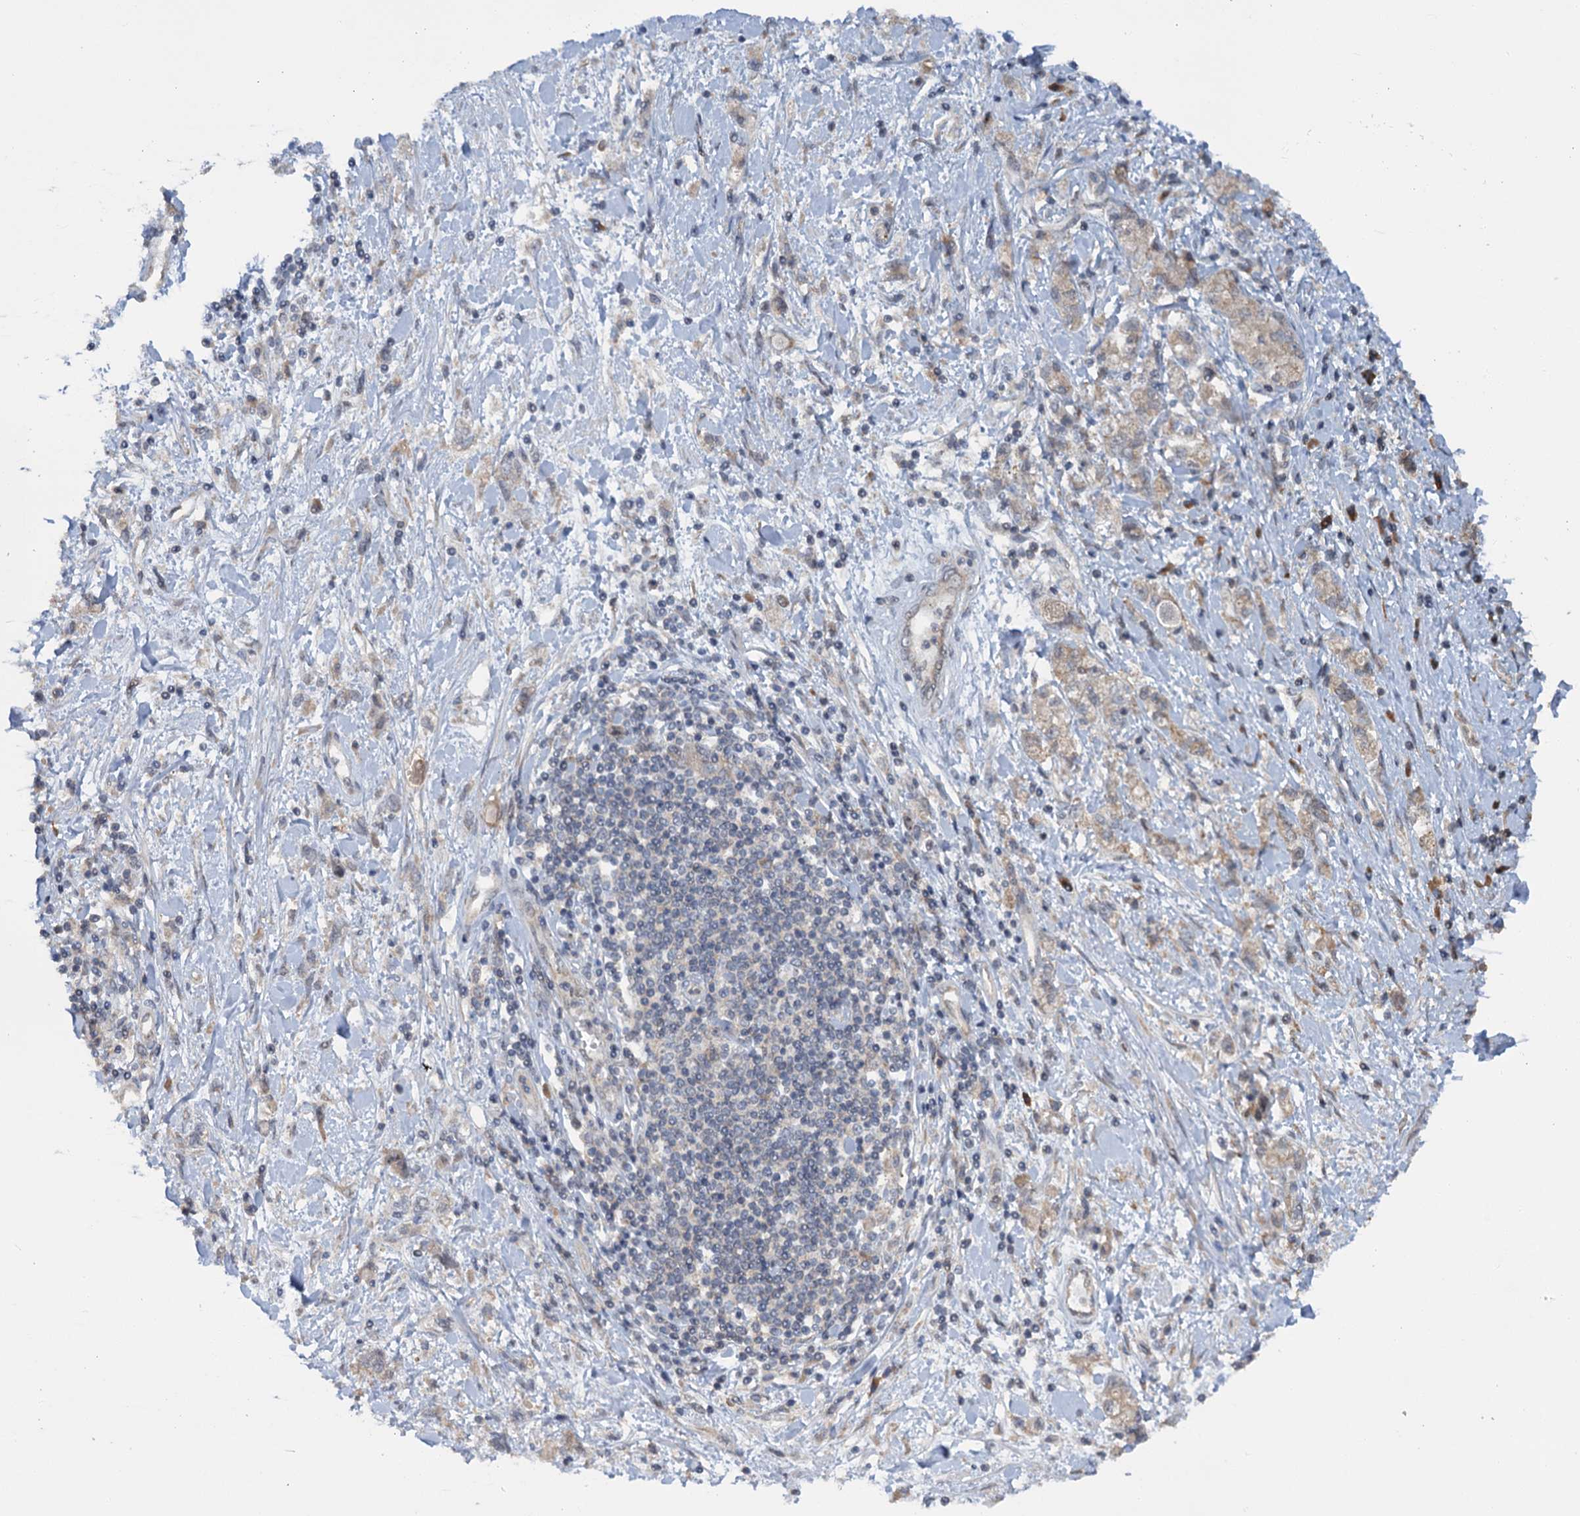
{"staining": {"intensity": "weak", "quantity": ">75%", "location": "cytoplasmic/membranous"}, "tissue": "stomach cancer", "cell_type": "Tumor cells", "image_type": "cancer", "snomed": [{"axis": "morphology", "description": "Adenocarcinoma, NOS"}, {"axis": "topography", "description": "Stomach"}], "caption": "The immunohistochemical stain highlights weak cytoplasmic/membranous staining in tumor cells of stomach cancer (adenocarcinoma) tissue. (Stains: DAB in brown, nuclei in blue, Microscopy: brightfield microscopy at high magnification).", "gene": "KANSL2", "patient": {"sex": "female", "age": 76}}